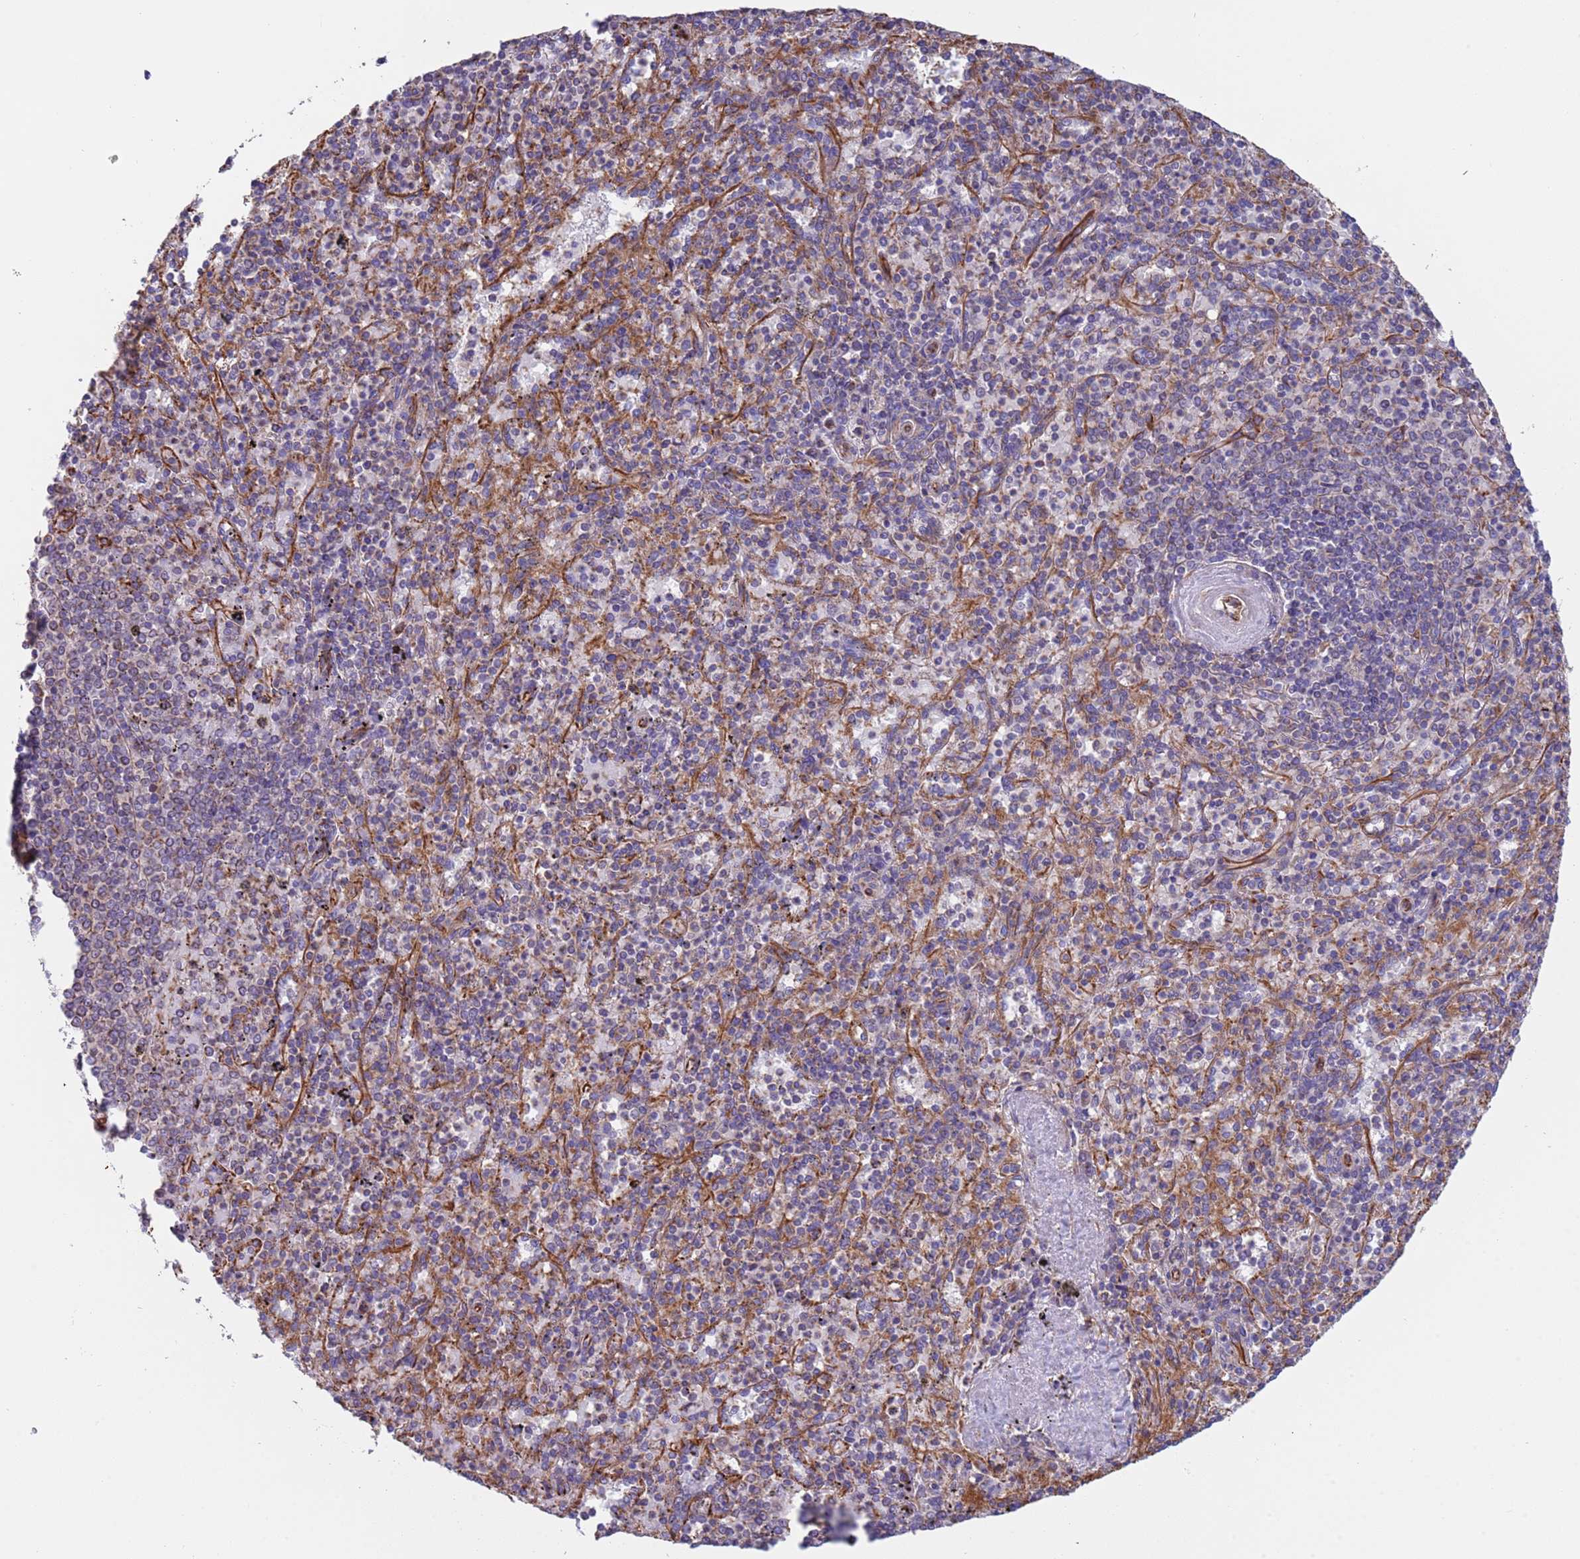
{"staining": {"intensity": "moderate", "quantity": "25%-75%", "location": "cytoplasmic/membranous"}, "tissue": "spleen", "cell_type": "Cells in red pulp", "image_type": "normal", "snomed": [{"axis": "morphology", "description": "Normal tissue, NOS"}, {"axis": "topography", "description": "Spleen"}], "caption": "Moderate cytoplasmic/membranous expression for a protein is appreciated in approximately 25%-75% of cells in red pulp of benign spleen using IHC.", "gene": "NUDT12", "patient": {"sex": "male", "age": 82}}